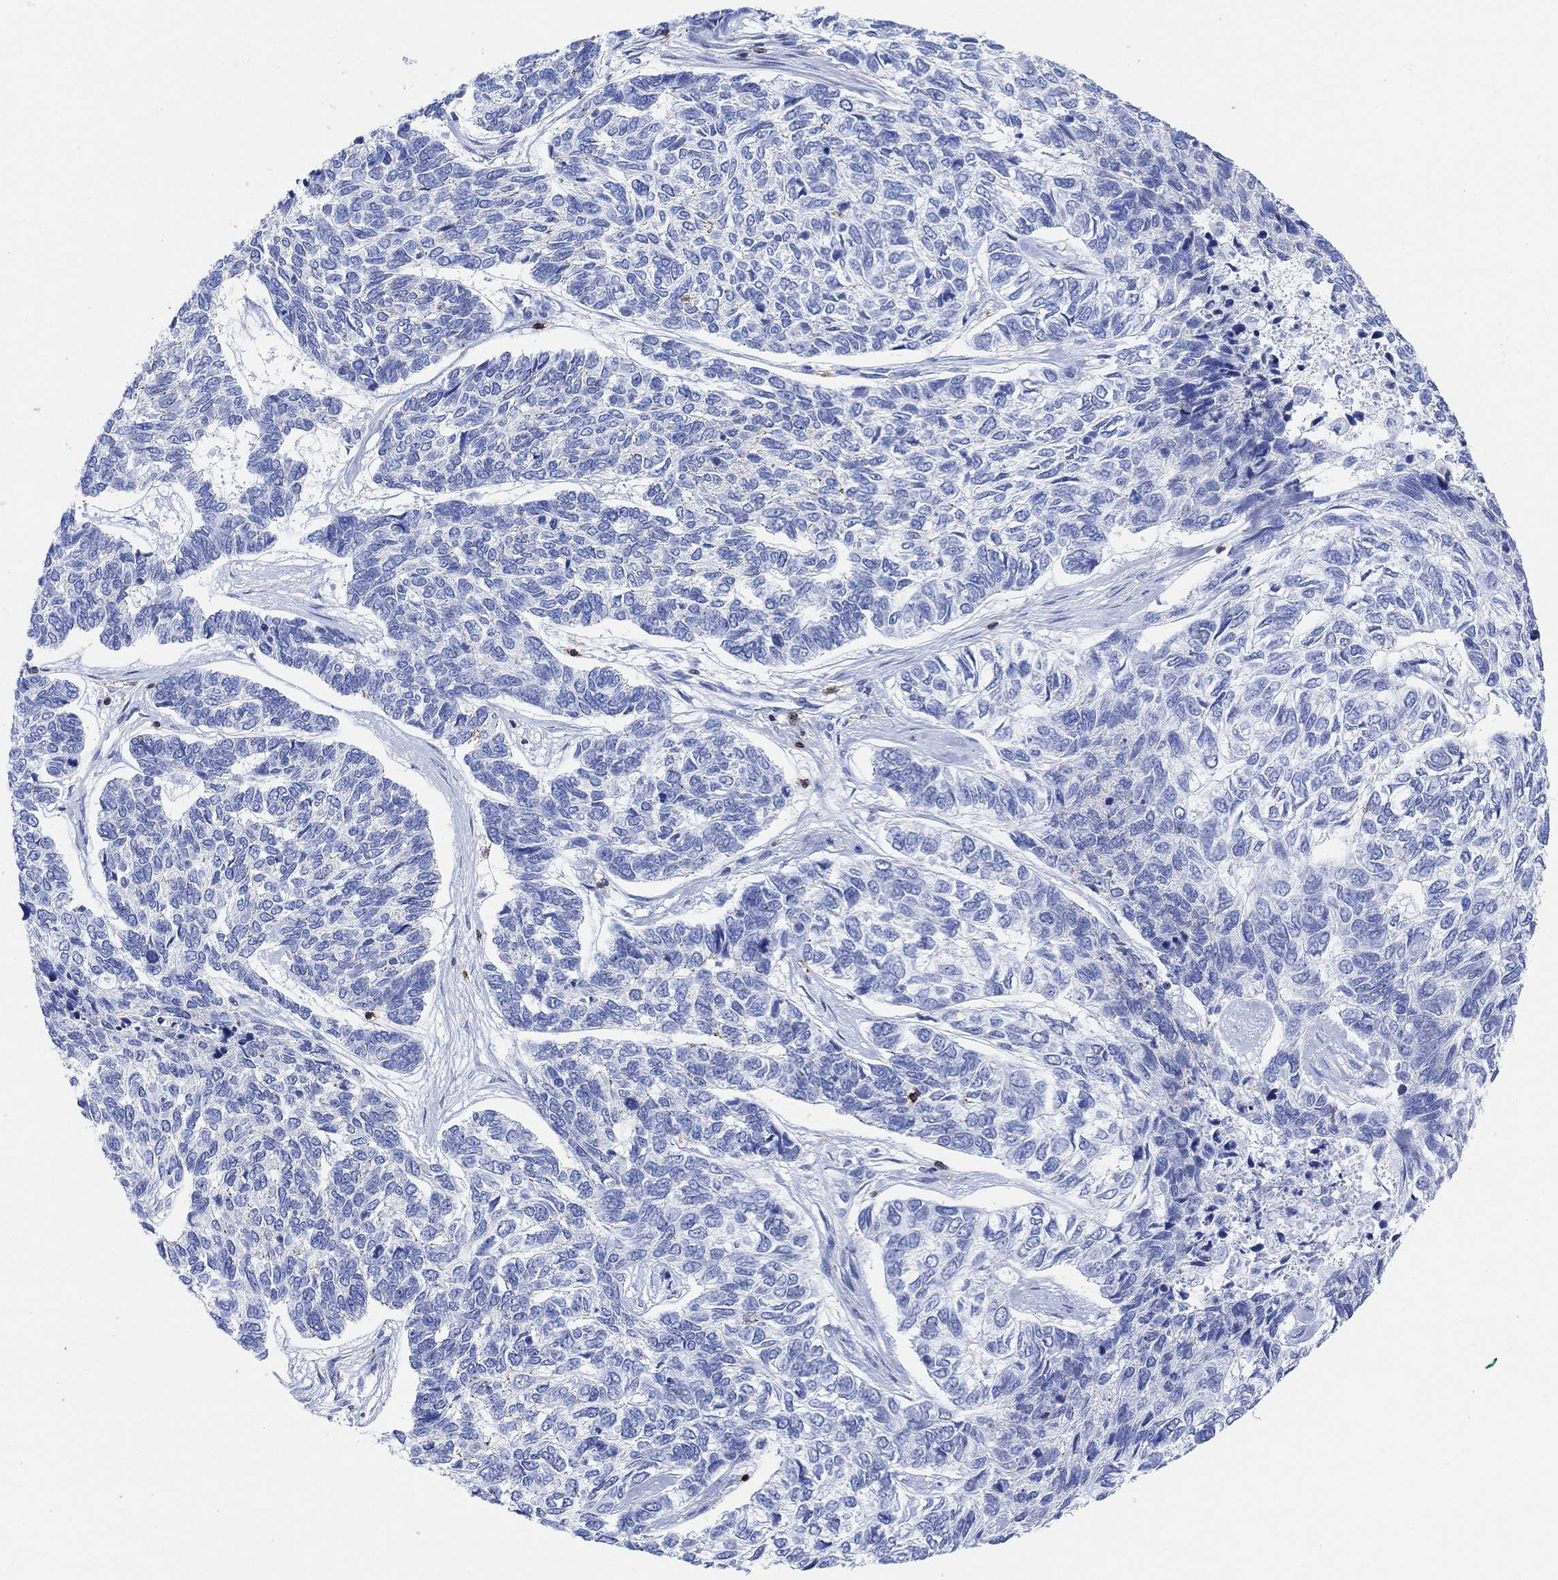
{"staining": {"intensity": "negative", "quantity": "none", "location": "none"}, "tissue": "skin cancer", "cell_type": "Tumor cells", "image_type": "cancer", "snomed": [{"axis": "morphology", "description": "Basal cell carcinoma"}, {"axis": "topography", "description": "Skin"}], "caption": "The photomicrograph shows no staining of tumor cells in skin cancer (basal cell carcinoma).", "gene": "GPR65", "patient": {"sex": "female", "age": 65}}